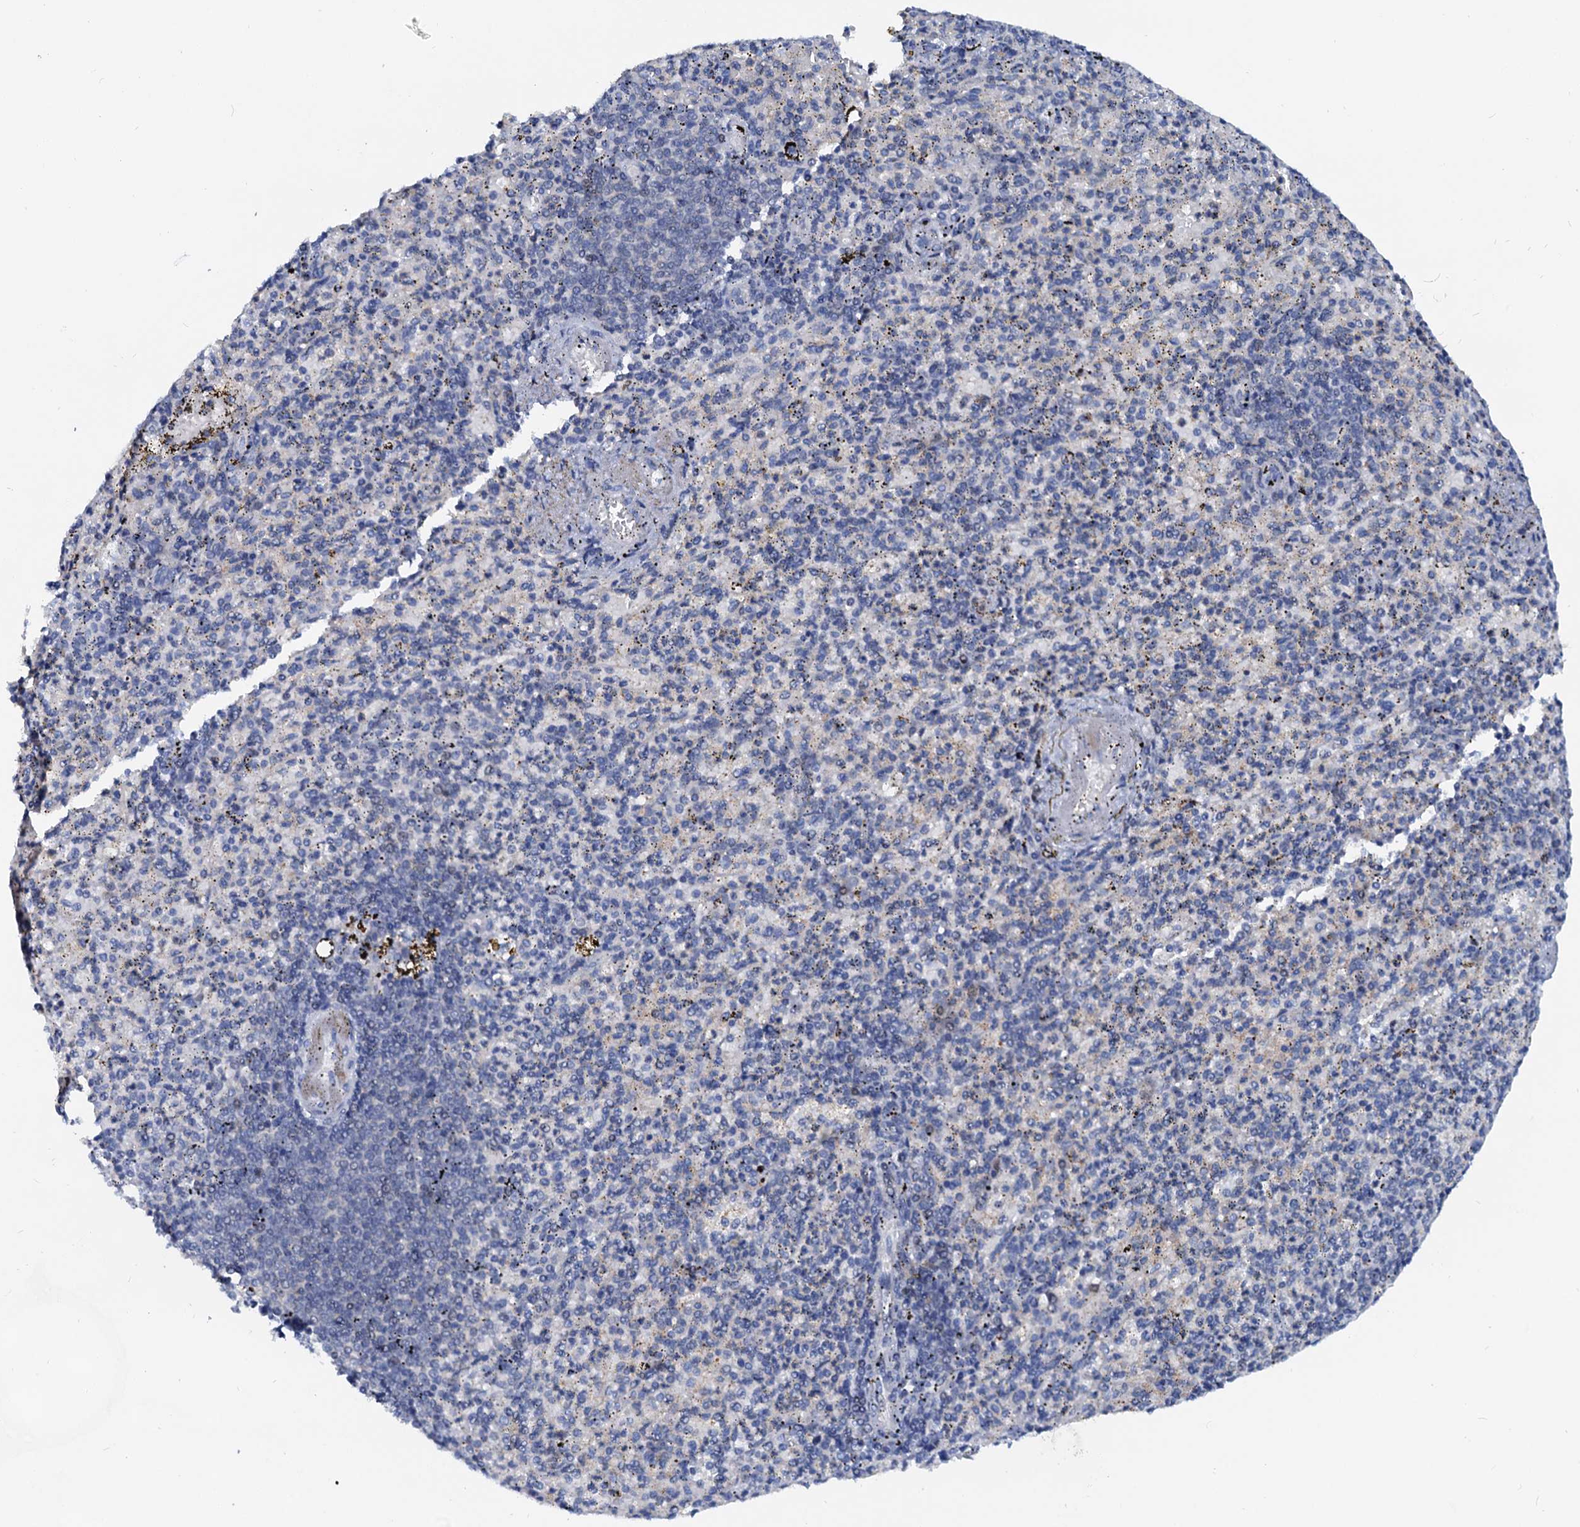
{"staining": {"intensity": "negative", "quantity": "none", "location": "none"}, "tissue": "spleen", "cell_type": "Cells in red pulp", "image_type": "normal", "snomed": [{"axis": "morphology", "description": "Normal tissue, NOS"}, {"axis": "topography", "description": "Spleen"}], "caption": "Immunohistochemistry (IHC) of normal spleen shows no positivity in cells in red pulp.", "gene": "PTGES3", "patient": {"sex": "female", "age": 74}}